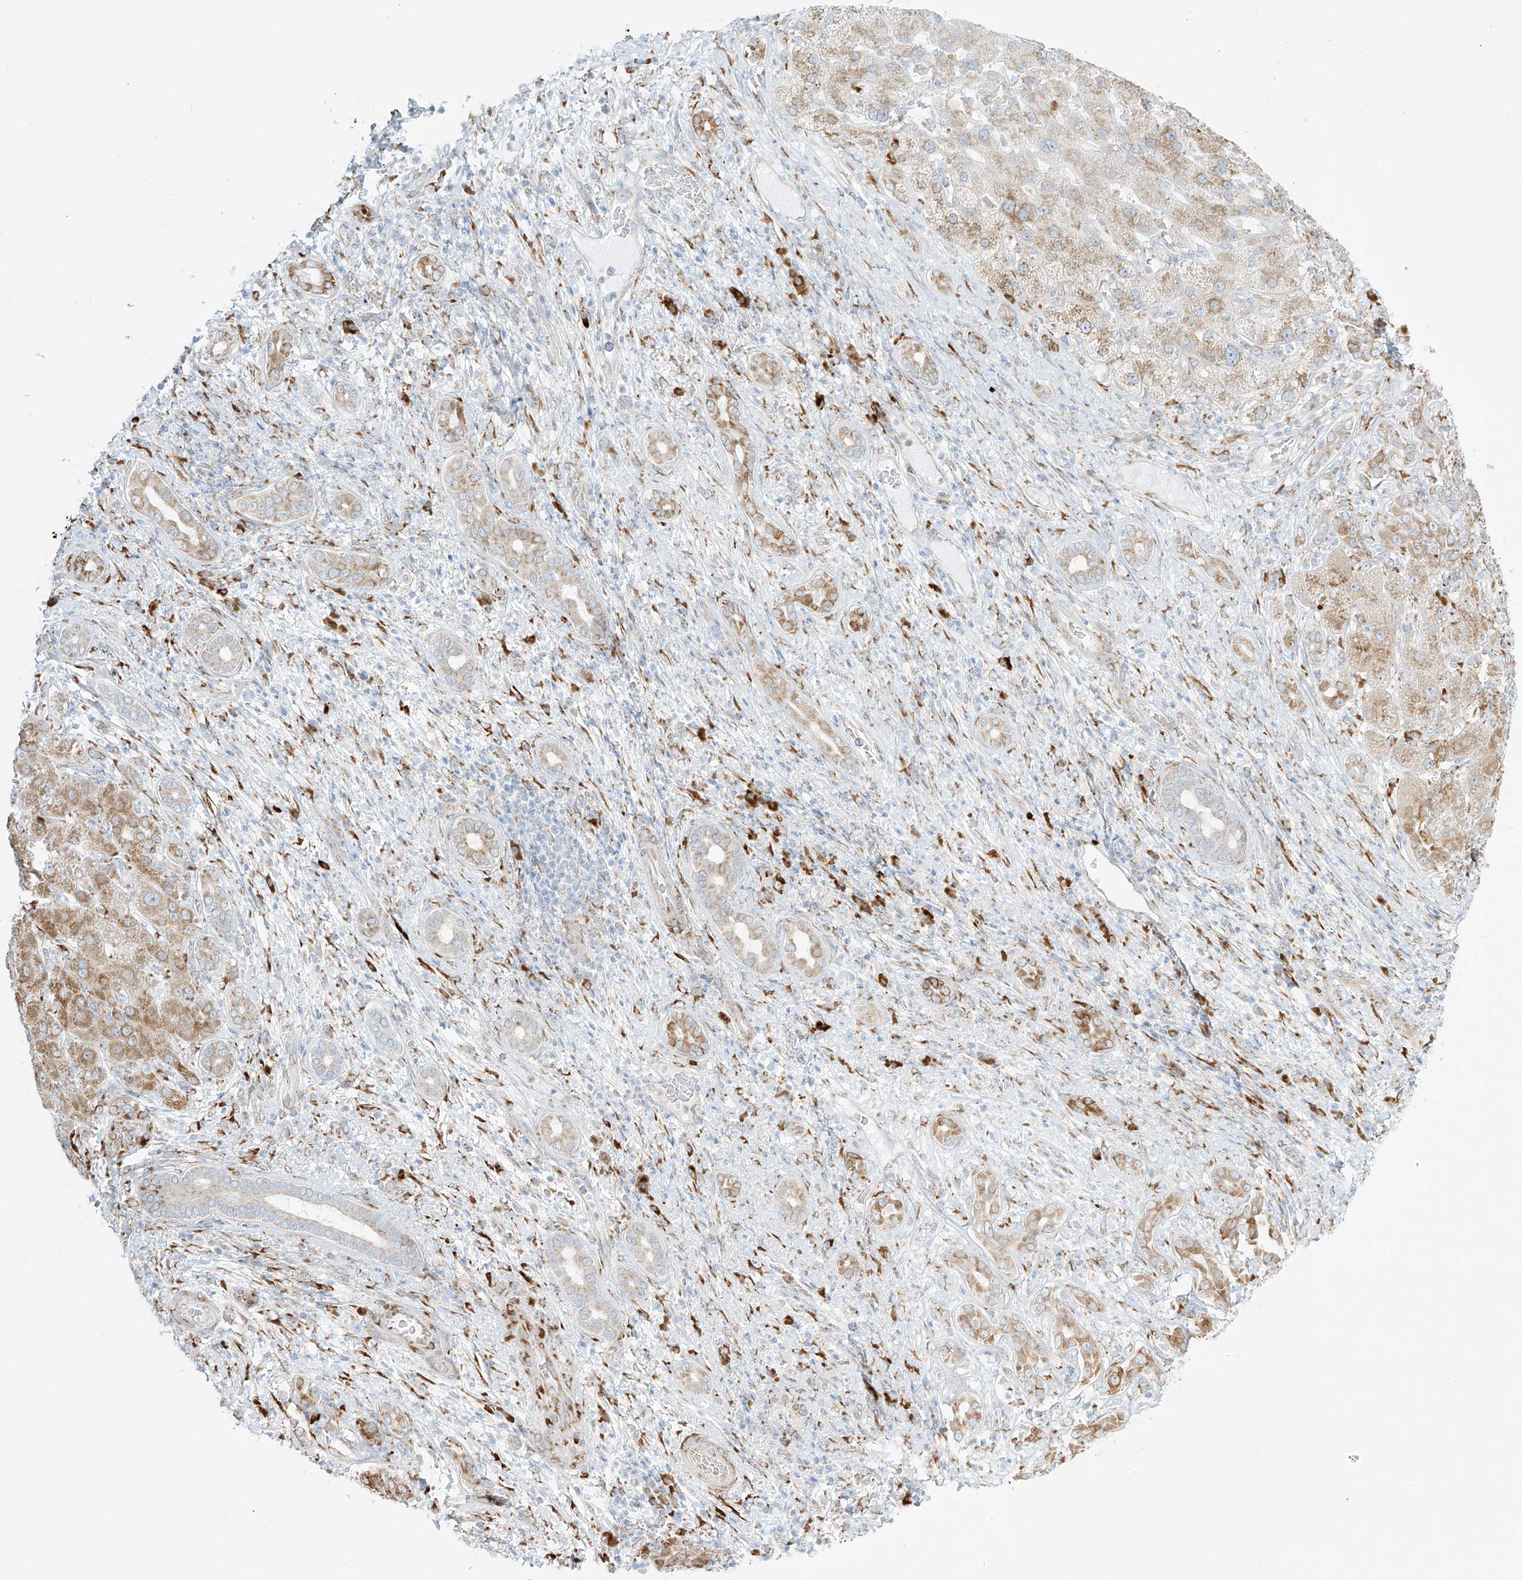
{"staining": {"intensity": "moderate", "quantity": ">75%", "location": "cytoplasmic/membranous"}, "tissue": "liver cancer", "cell_type": "Tumor cells", "image_type": "cancer", "snomed": [{"axis": "morphology", "description": "Carcinoma, Hepatocellular, NOS"}, {"axis": "topography", "description": "Liver"}], "caption": "An immunohistochemistry micrograph of neoplastic tissue is shown. Protein staining in brown highlights moderate cytoplasmic/membranous positivity in liver cancer (hepatocellular carcinoma) within tumor cells.", "gene": "LRRC59", "patient": {"sex": "male", "age": 65}}